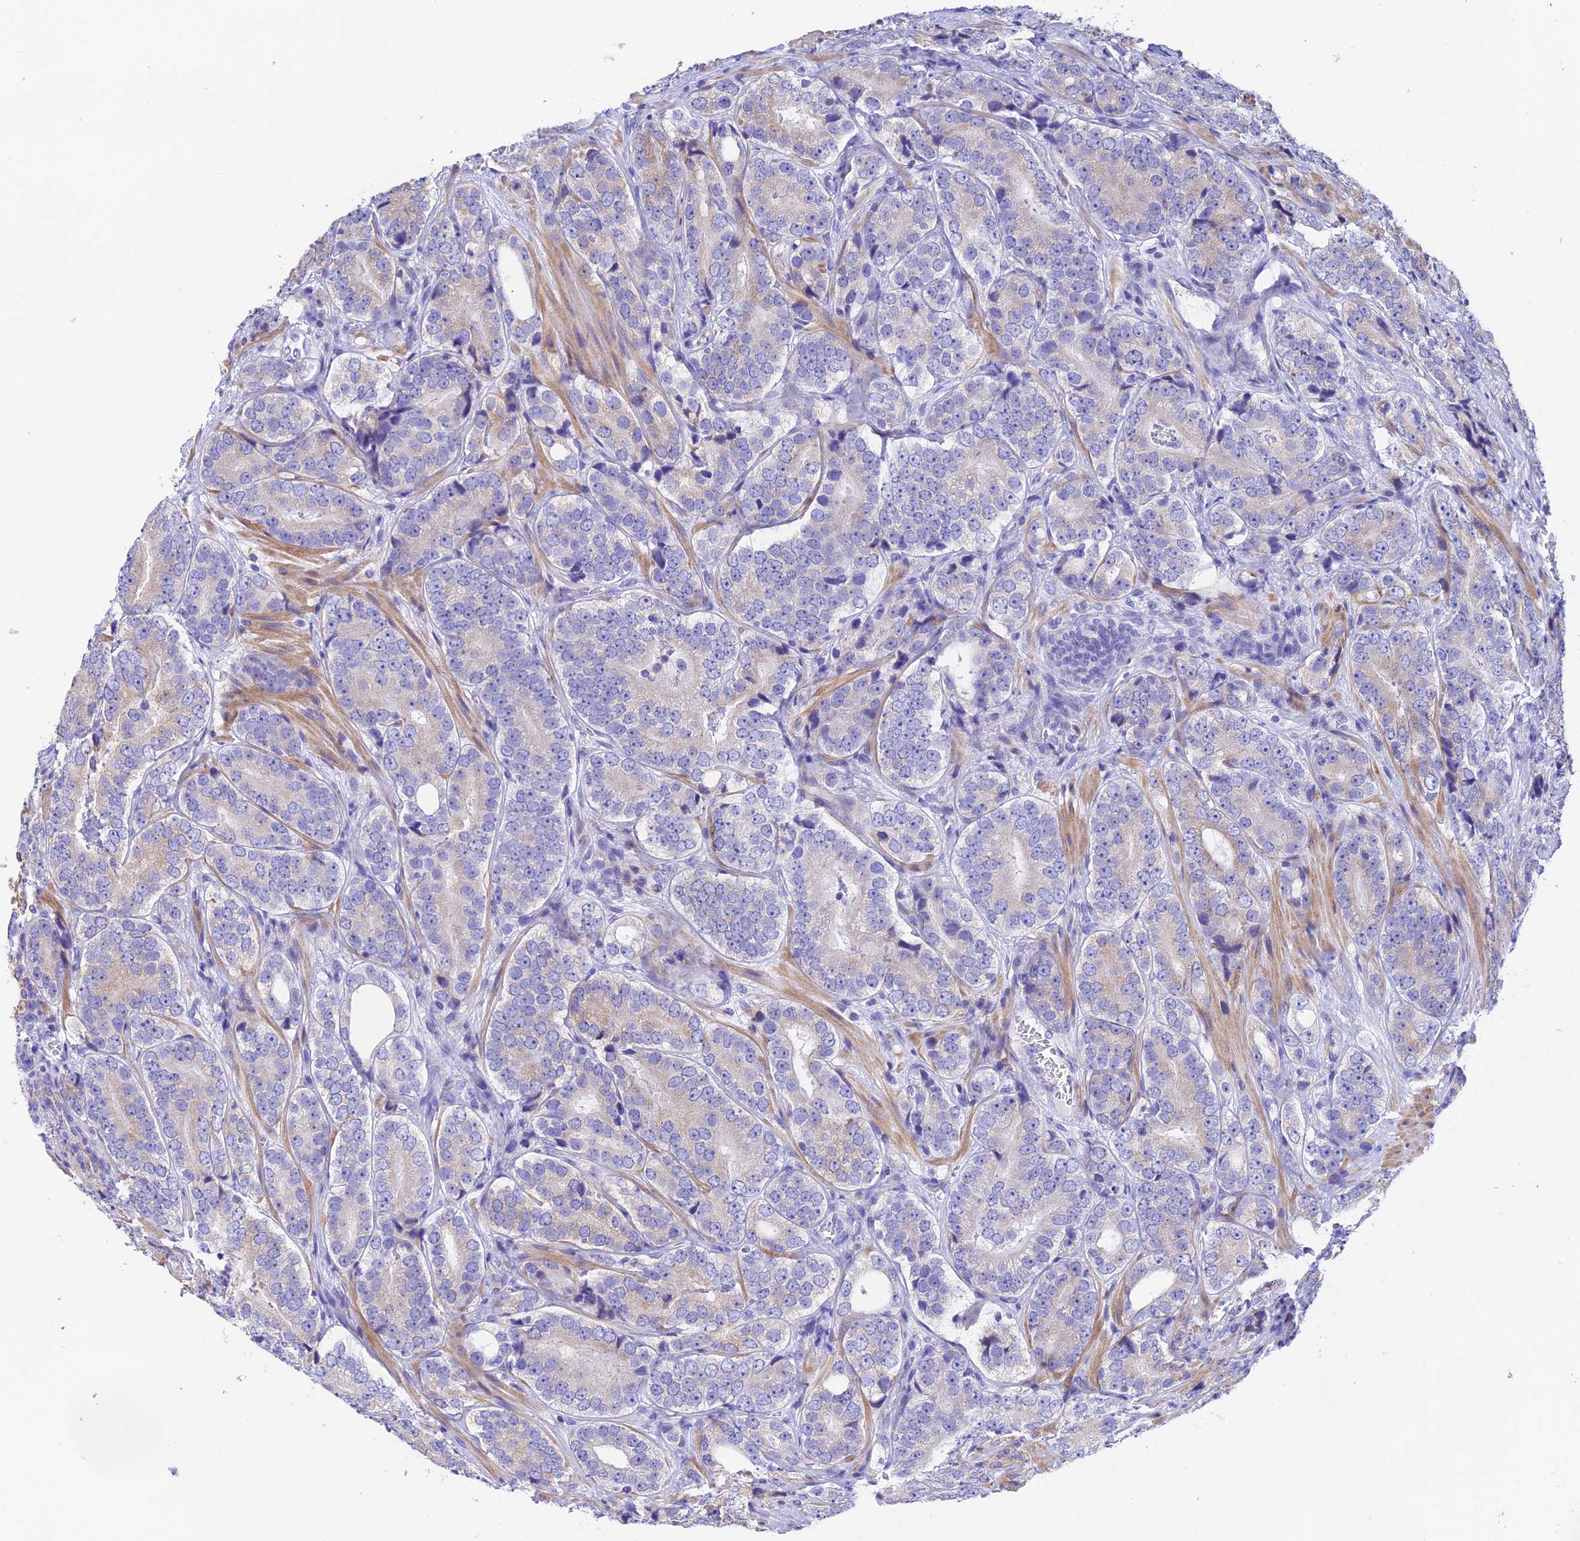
{"staining": {"intensity": "negative", "quantity": "none", "location": "none"}, "tissue": "prostate cancer", "cell_type": "Tumor cells", "image_type": "cancer", "snomed": [{"axis": "morphology", "description": "Adenocarcinoma, High grade"}, {"axis": "topography", "description": "Prostate"}], "caption": "Immunohistochemistry histopathology image of neoplastic tissue: human adenocarcinoma (high-grade) (prostate) stained with DAB (3,3'-diaminobenzidine) reveals no significant protein staining in tumor cells. (Stains: DAB (3,3'-diaminobenzidine) IHC with hematoxylin counter stain, Microscopy: brightfield microscopy at high magnification).", "gene": "PRIM1", "patient": {"sex": "male", "age": 56}}